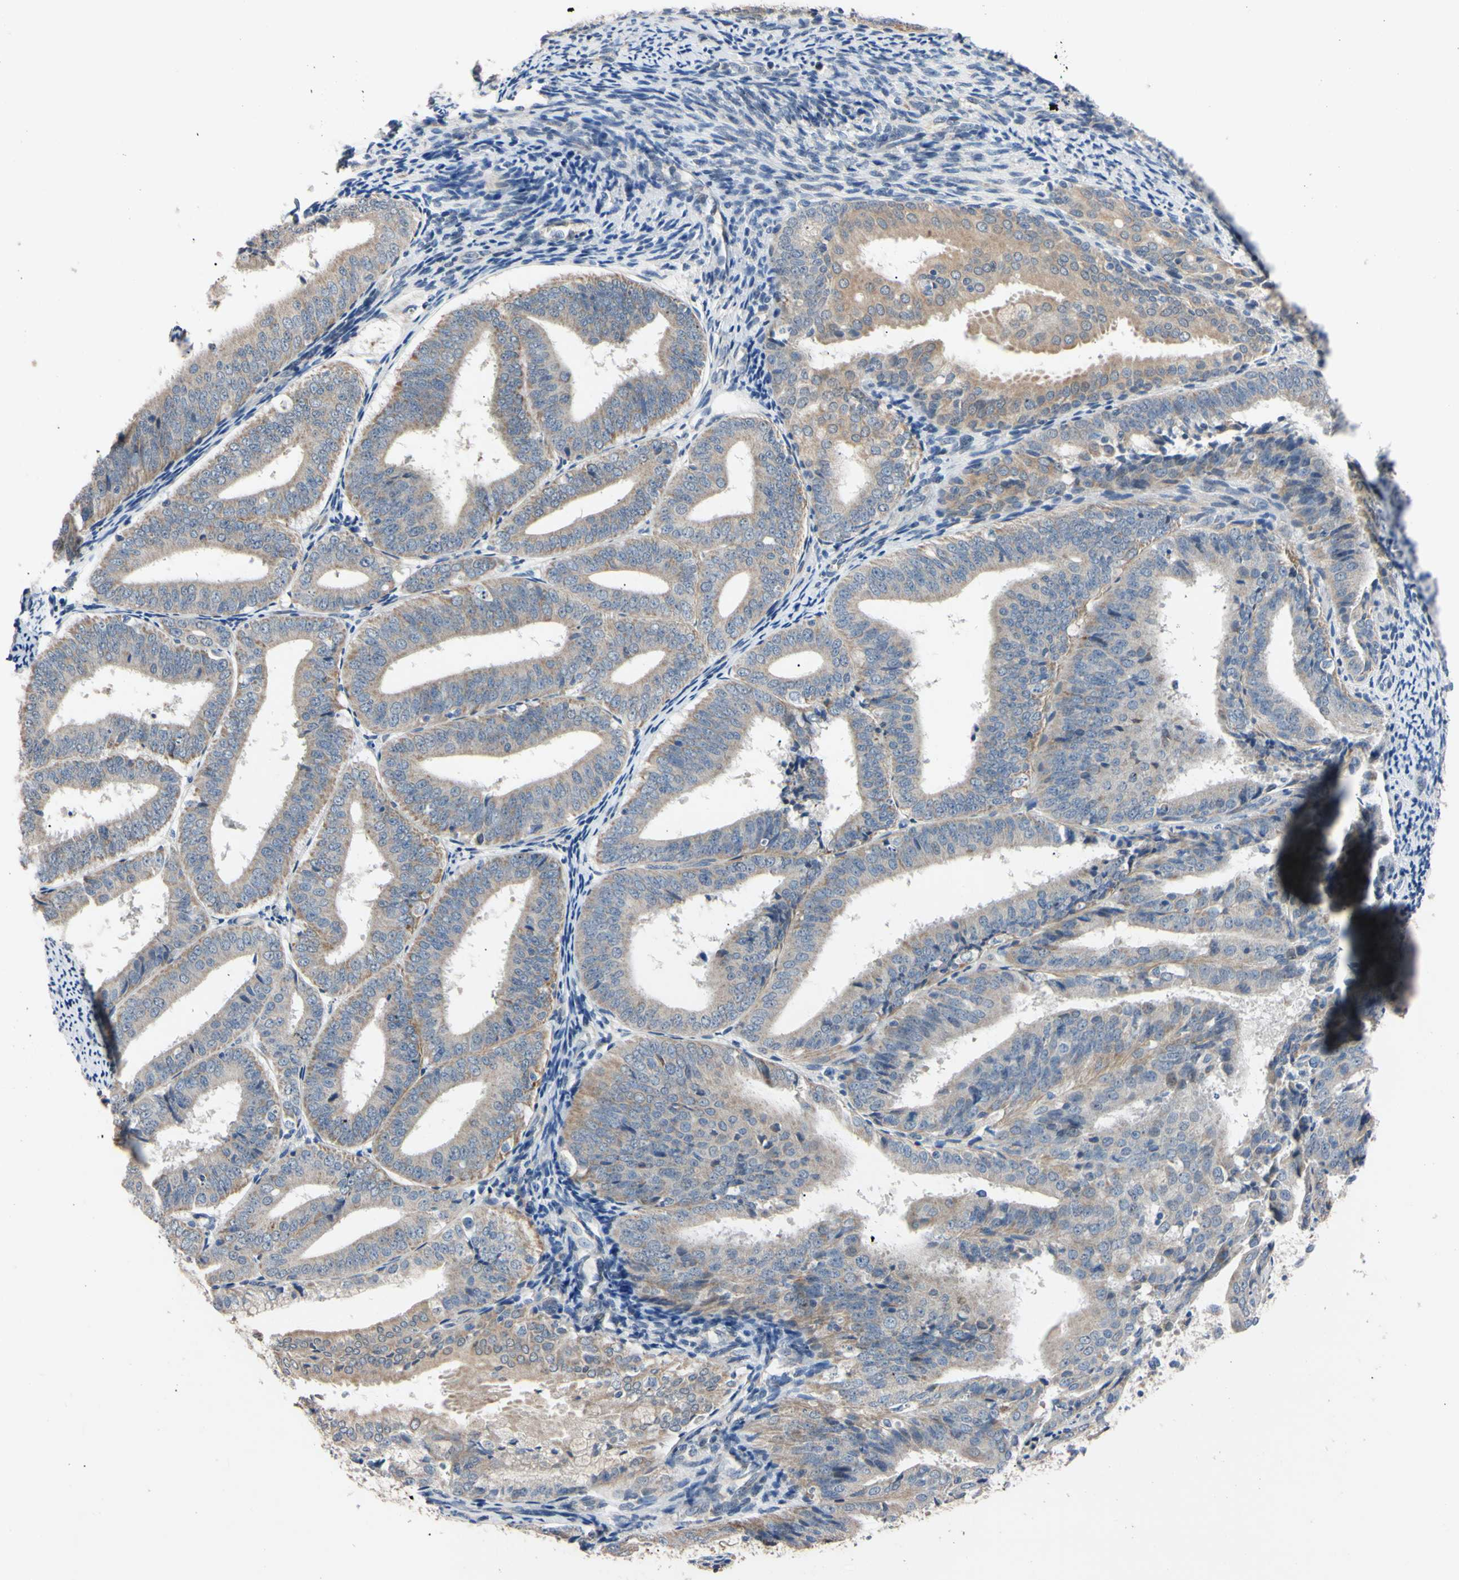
{"staining": {"intensity": "weak", "quantity": ">75%", "location": "cytoplasmic/membranous"}, "tissue": "endometrial cancer", "cell_type": "Tumor cells", "image_type": "cancer", "snomed": [{"axis": "morphology", "description": "Adenocarcinoma, NOS"}, {"axis": "topography", "description": "Endometrium"}], "caption": "Adenocarcinoma (endometrial) tissue displays weak cytoplasmic/membranous positivity in about >75% of tumor cells (brown staining indicates protein expression, while blue staining denotes nuclei).", "gene": "PNKD", "patient": {"sex": "female", "age": 63}}